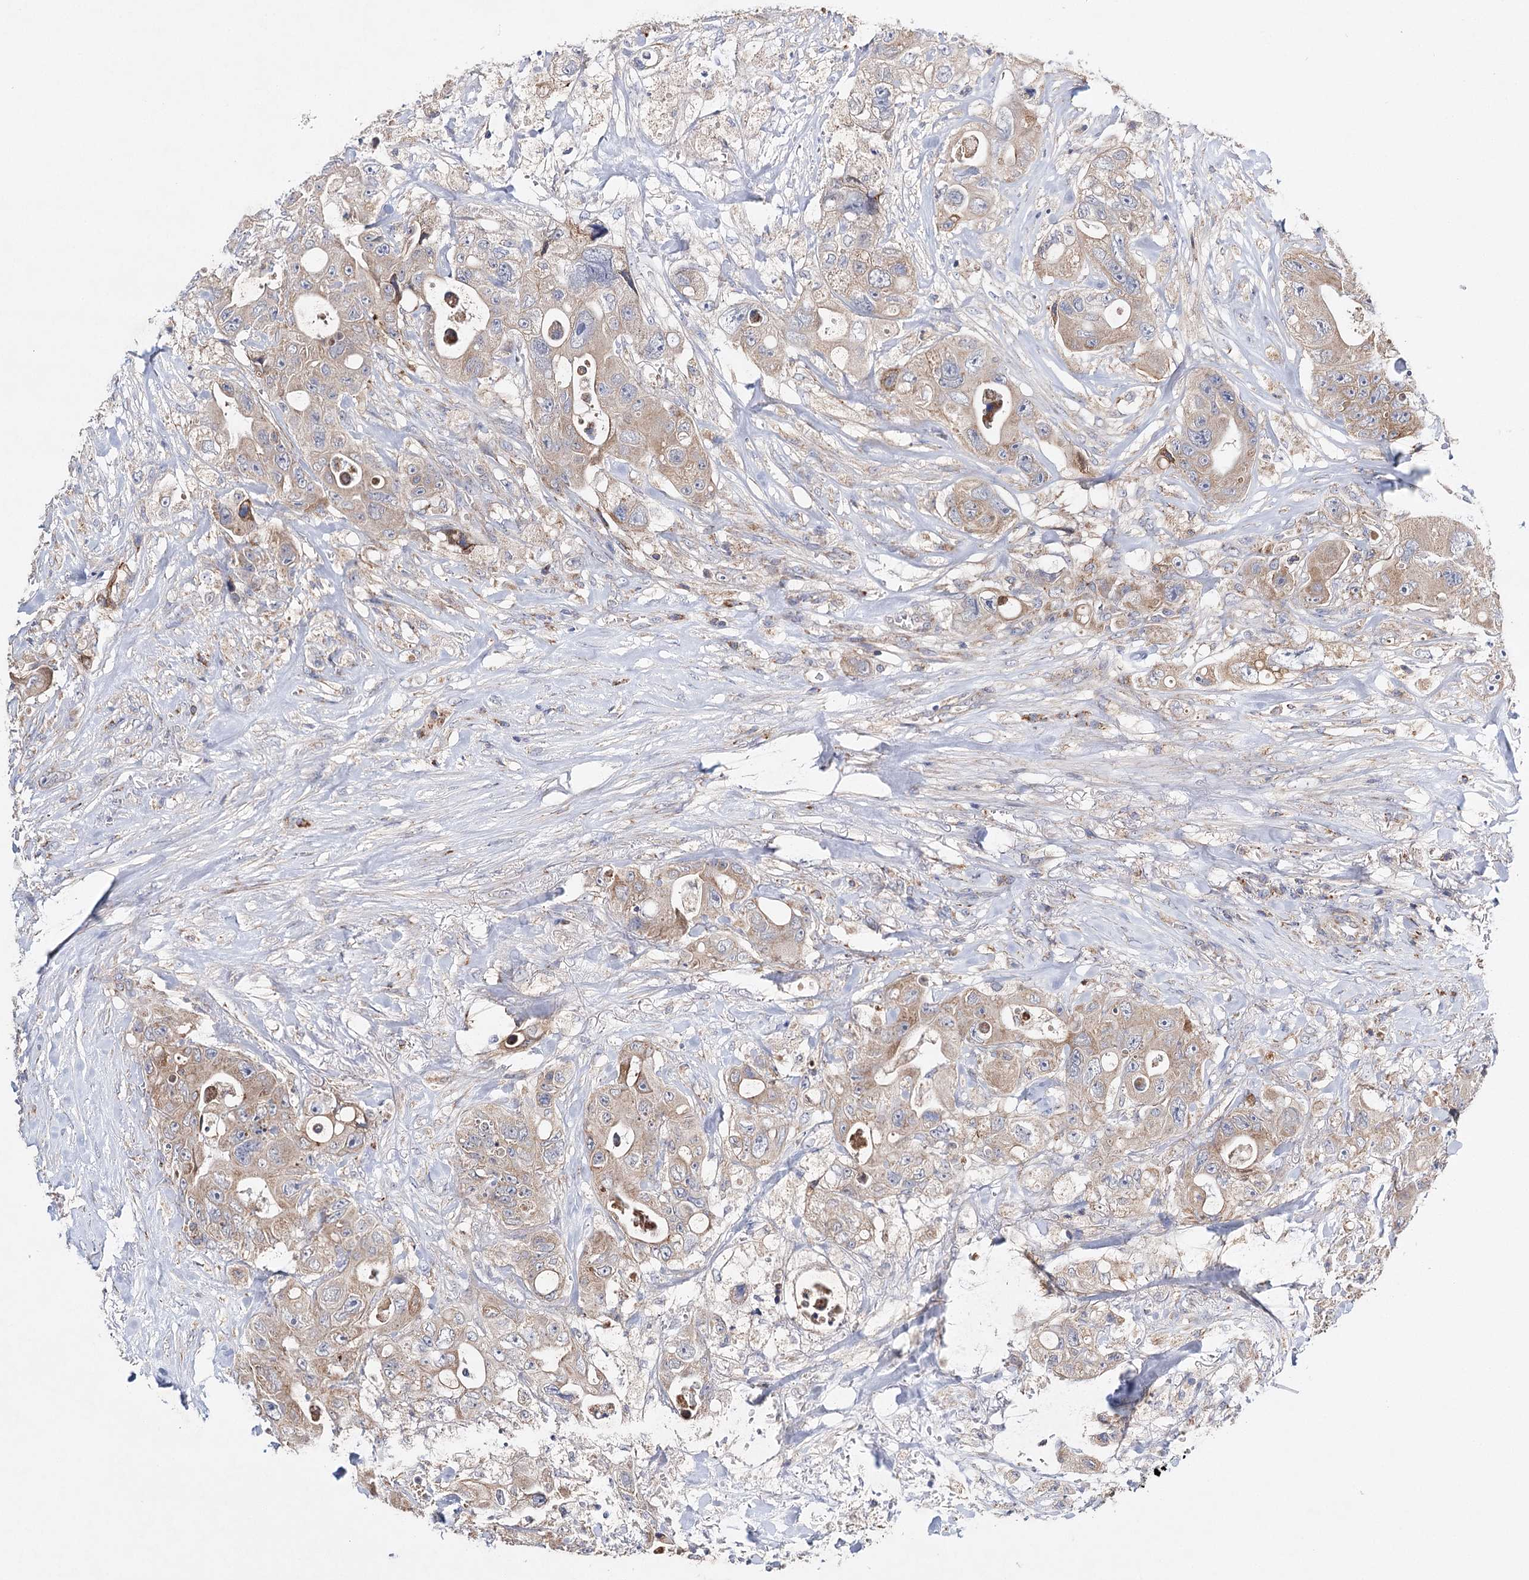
{"staining": {"intensity": "weak", "quantity": ">75%", "location": "cytoplasmic/membranous"}, "tissue": "colorectal cancer", "cell_type": "Tumor cells", "image_type": "cancer", "snomed": [{"axis": "morphology", "description": "Adenocarcinoma, NOS"}, {"axis": "topography", "description": "Colon"}], "caption": "Brown immunohistochemical staining in human adenocarcinoma (colorectal) exhibits weak cytoplasmic/membranous staining in approximately >75% of tumor cells.", "gene": "CFAP46", "patient": {"sex": "female", "age": 46}}